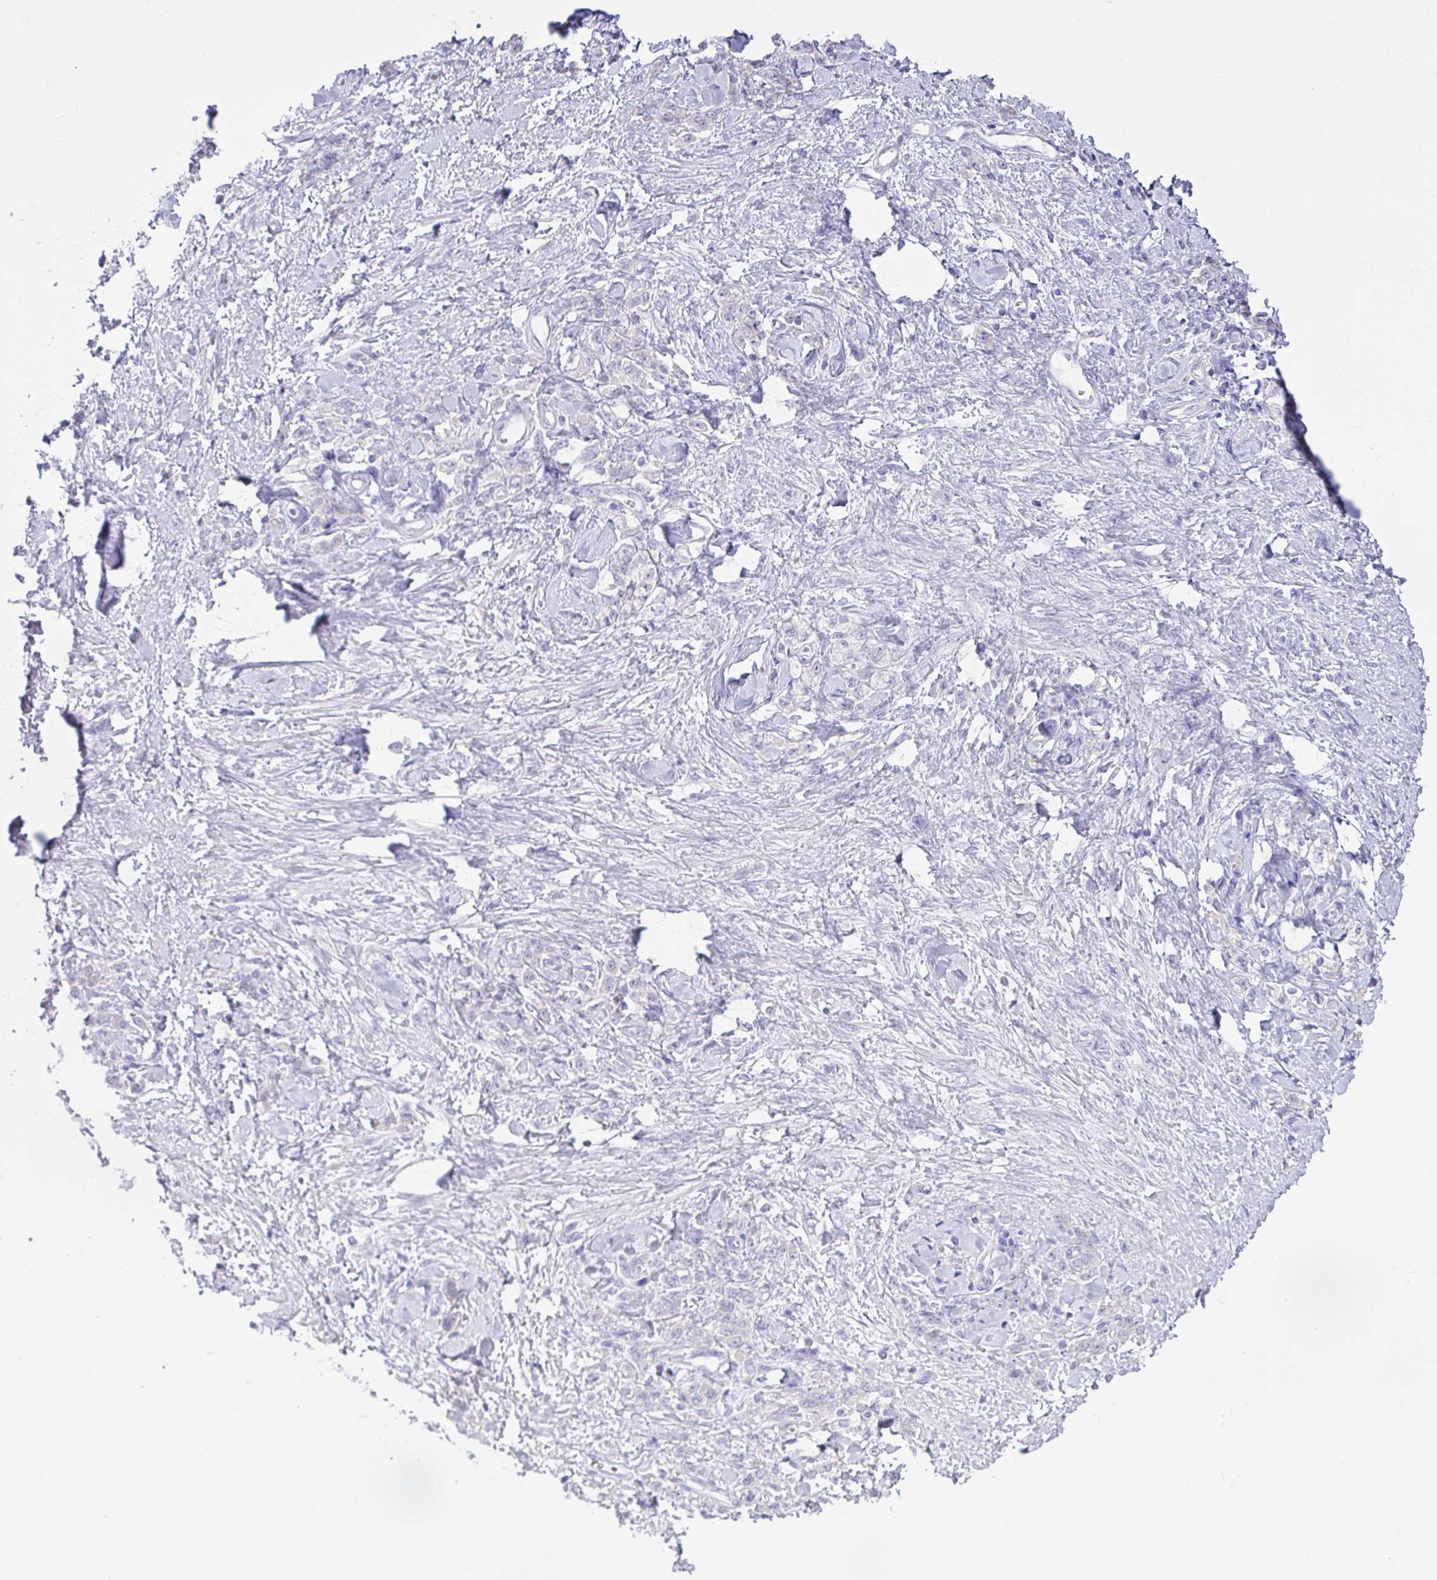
{"staining": {"intensity": "negative", "quantity": "none", "location": "none"}, "tissue": "stomach cancer", "cell_type": "Tumor cells", "image_type": "cancer", "snomed": [{"axis": "morphology", "description": "Normal tissue, NOS"}, {"axis": "morphology", "description": "Adenocarcinoma, NOS"}, {"axis": "topography", "description": "Stomach"}], "caption": "The immunohistochemistry image has no significant staining in tumor cells of adenocarcinoma (stomach) tissue.", "gene": "CST11", "patient": {"sex": "male", "age": 82}}